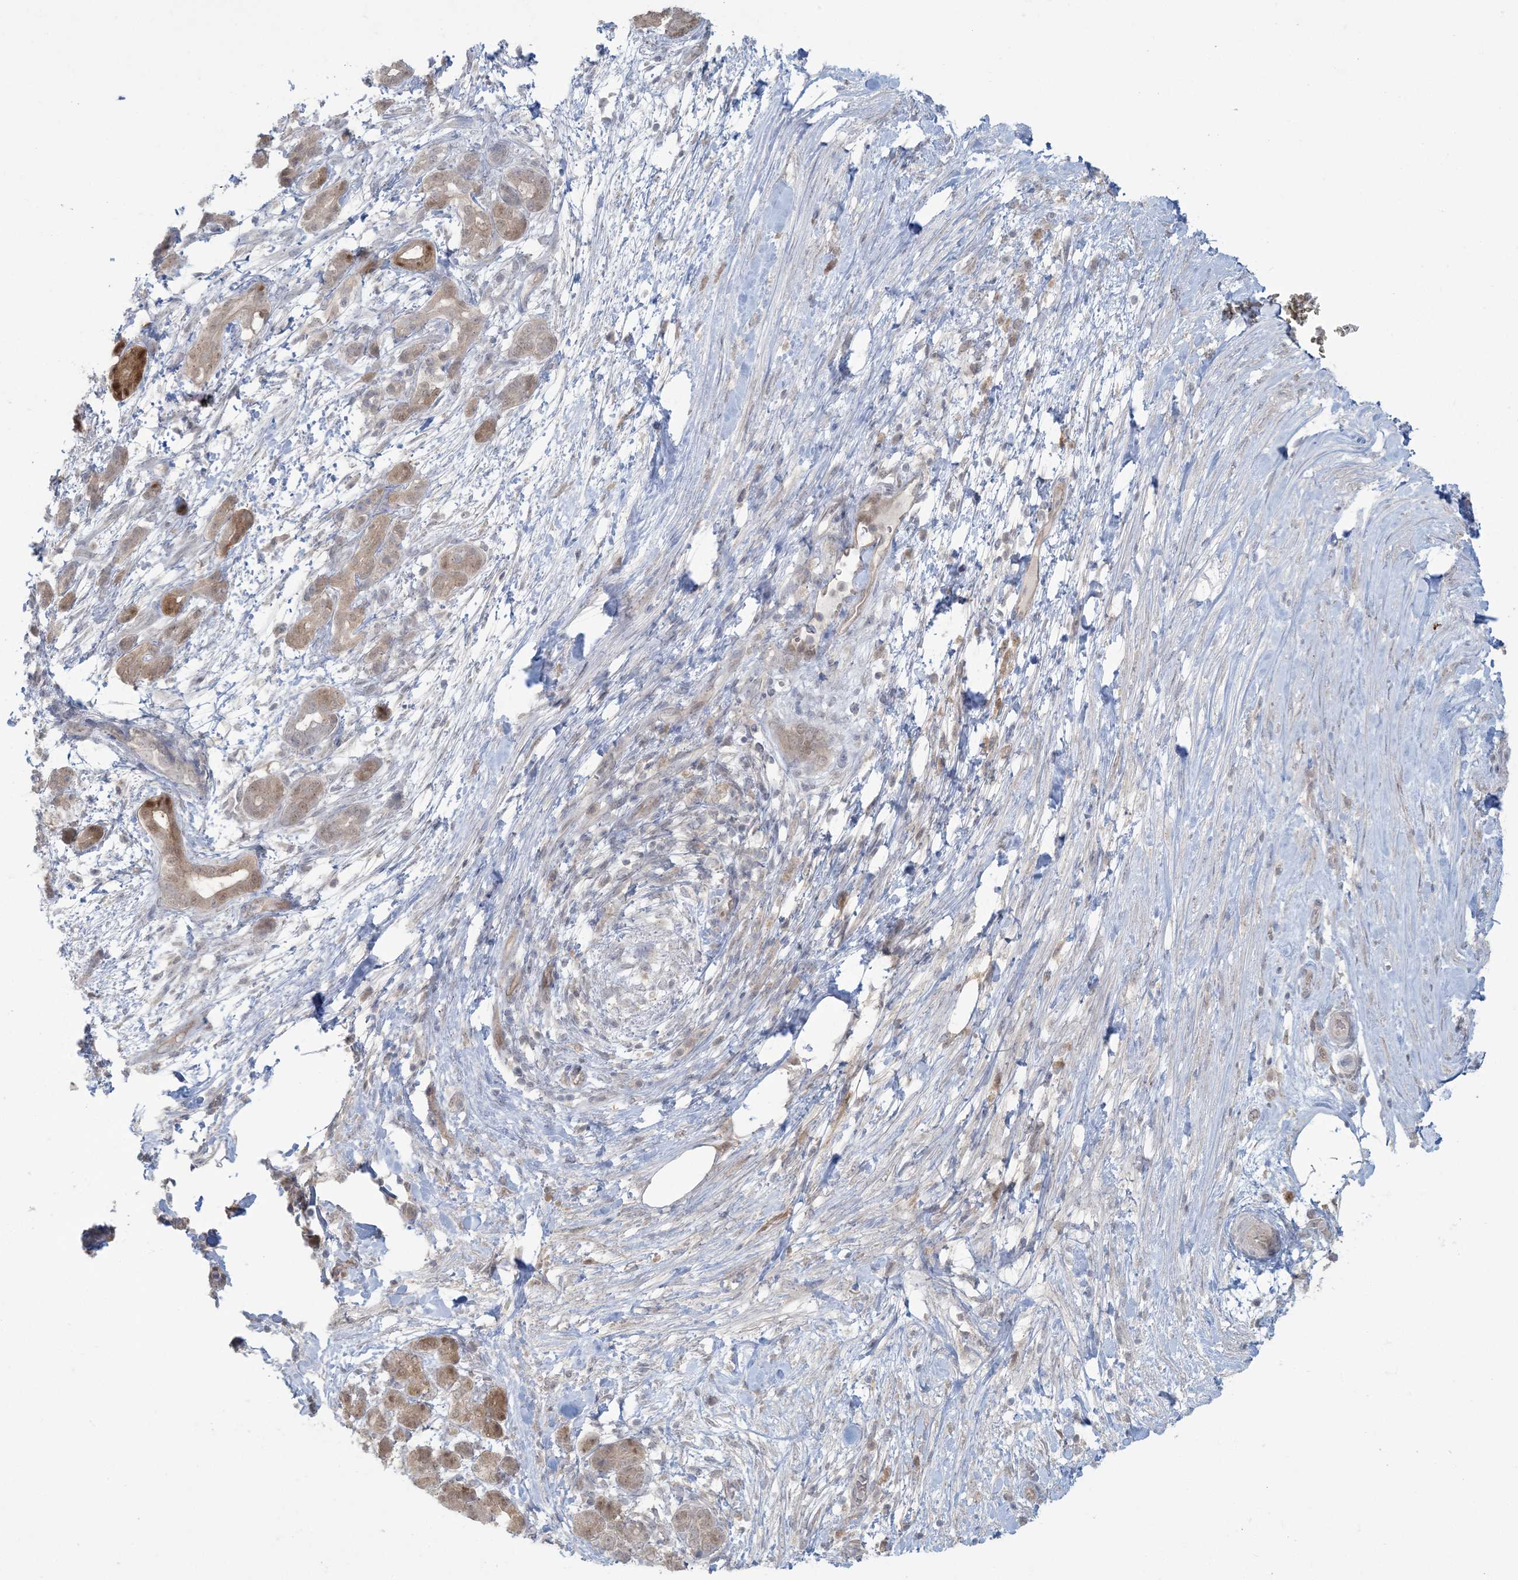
{"staining": {"intensity": "weak", "quantity": "25%-75%", "location": "cytoplasmic/membranous,nuclear"}, "tissue": "pancreatic cancer", "cell_type": "Tumor cells", "image_type": "cancer", "snomed": [{"axis": "morphology", "description": "Adenocarcinoma, NOS"}, {"axis": "topography", "description": "Pancreas"}], "caption": "Brown immunohistochemical staining in human adenocarcinoma (pancreatic) demonstrates weak cytoplasmic/membranous and nuclear expression in approximately 25%-75% of tumor cells.", "gene": "NRBP2", "patient": {"sex": "female", "age": 55}}